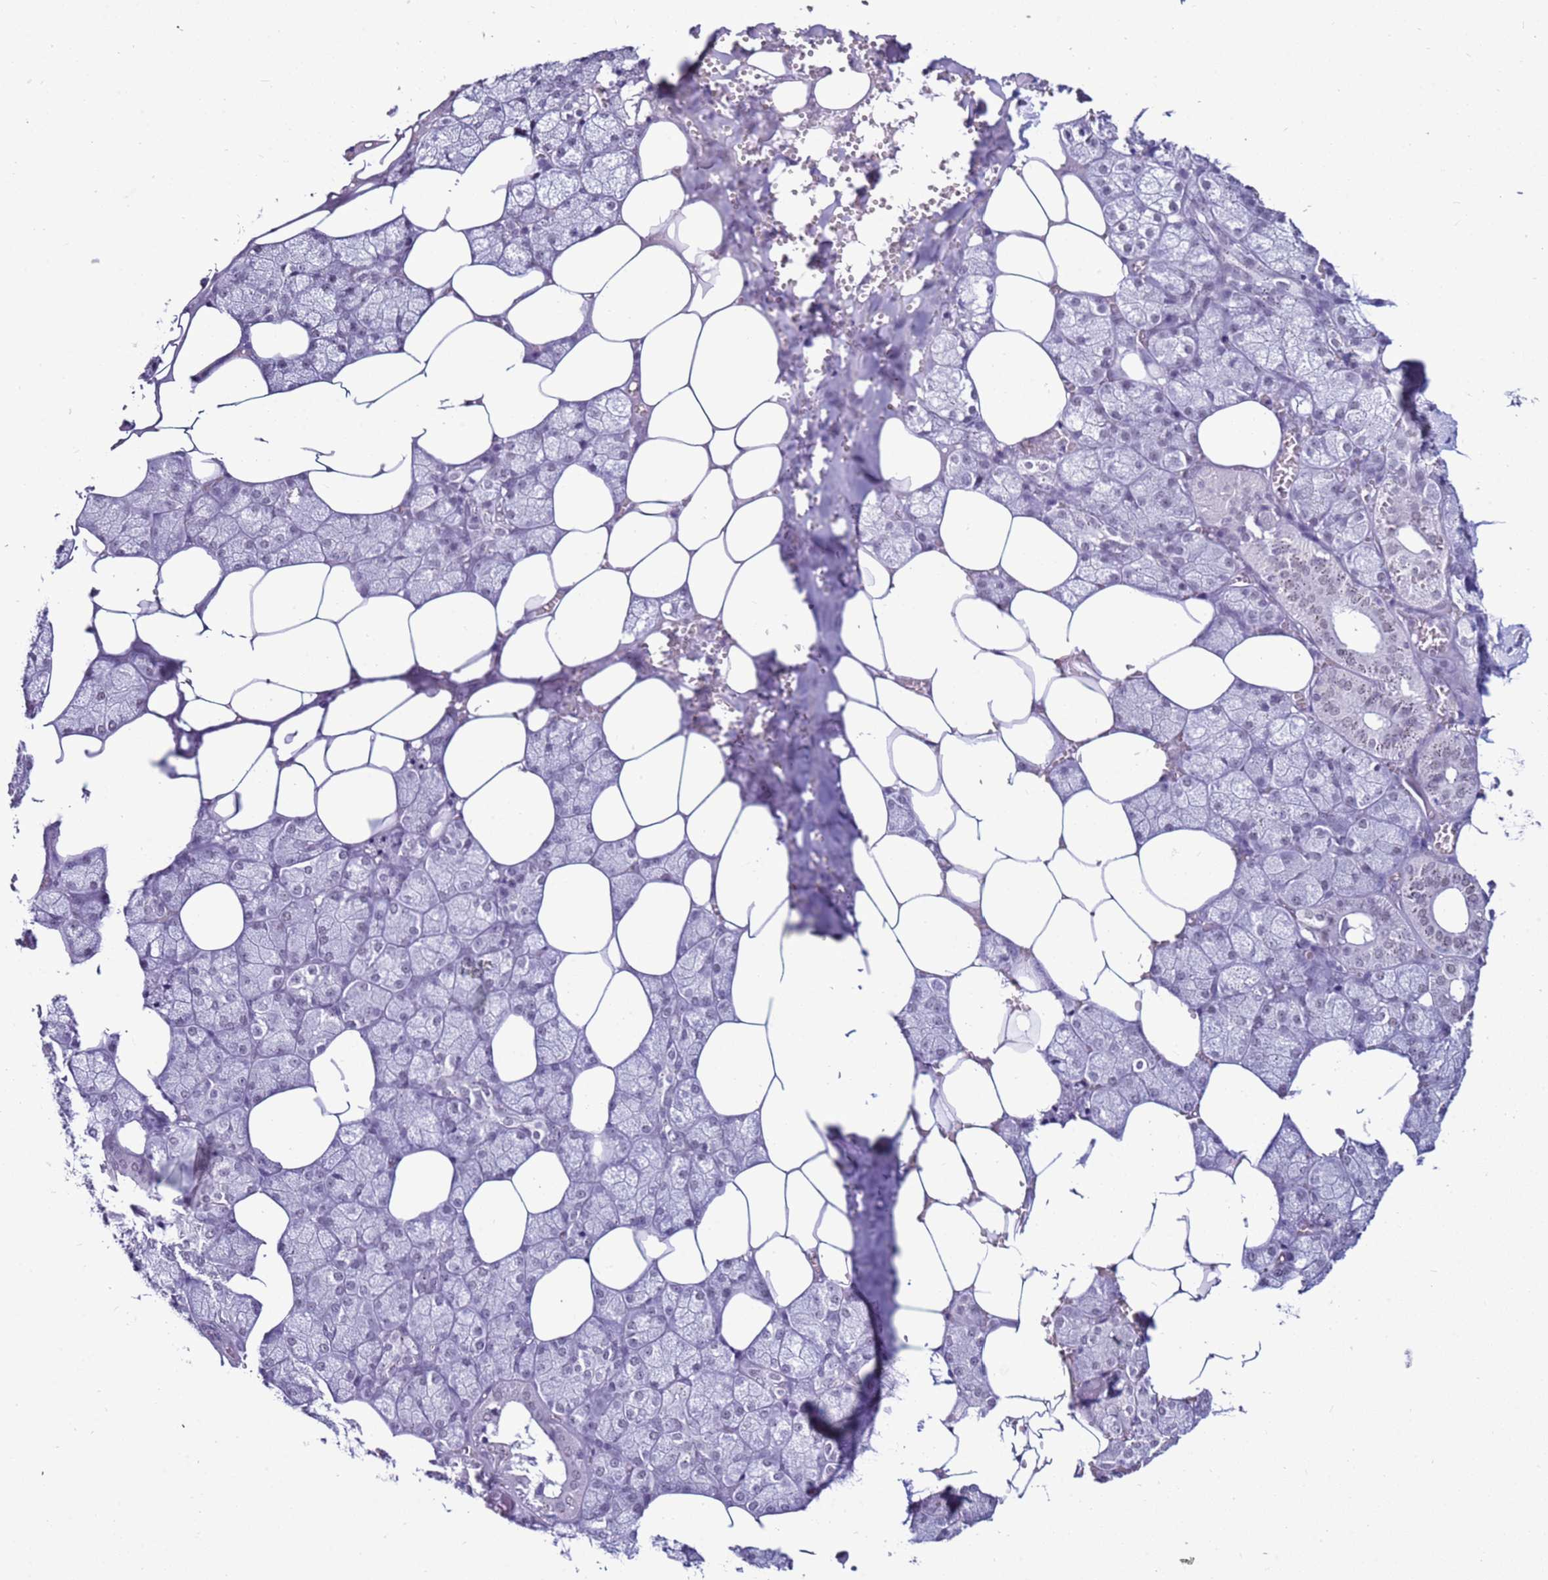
{"staining": {"intensity": "negative", "quantity": "none", "location": "none"}, "tissue": "salivary gland", "cell_type": "Glandular cells", "image_type": "normal", "snomed": [{"axis": "morphology", "description": "Normal tissue, NOS"}, {"axis": "topography", "description": "Salivary gland"}], "caption": "Immunohistochemistry of unremarkable human salivary gland exhibits no positivity in glandular cells.", "gene": "DHX15", "patient": {"sex": "male", "age": 62}}